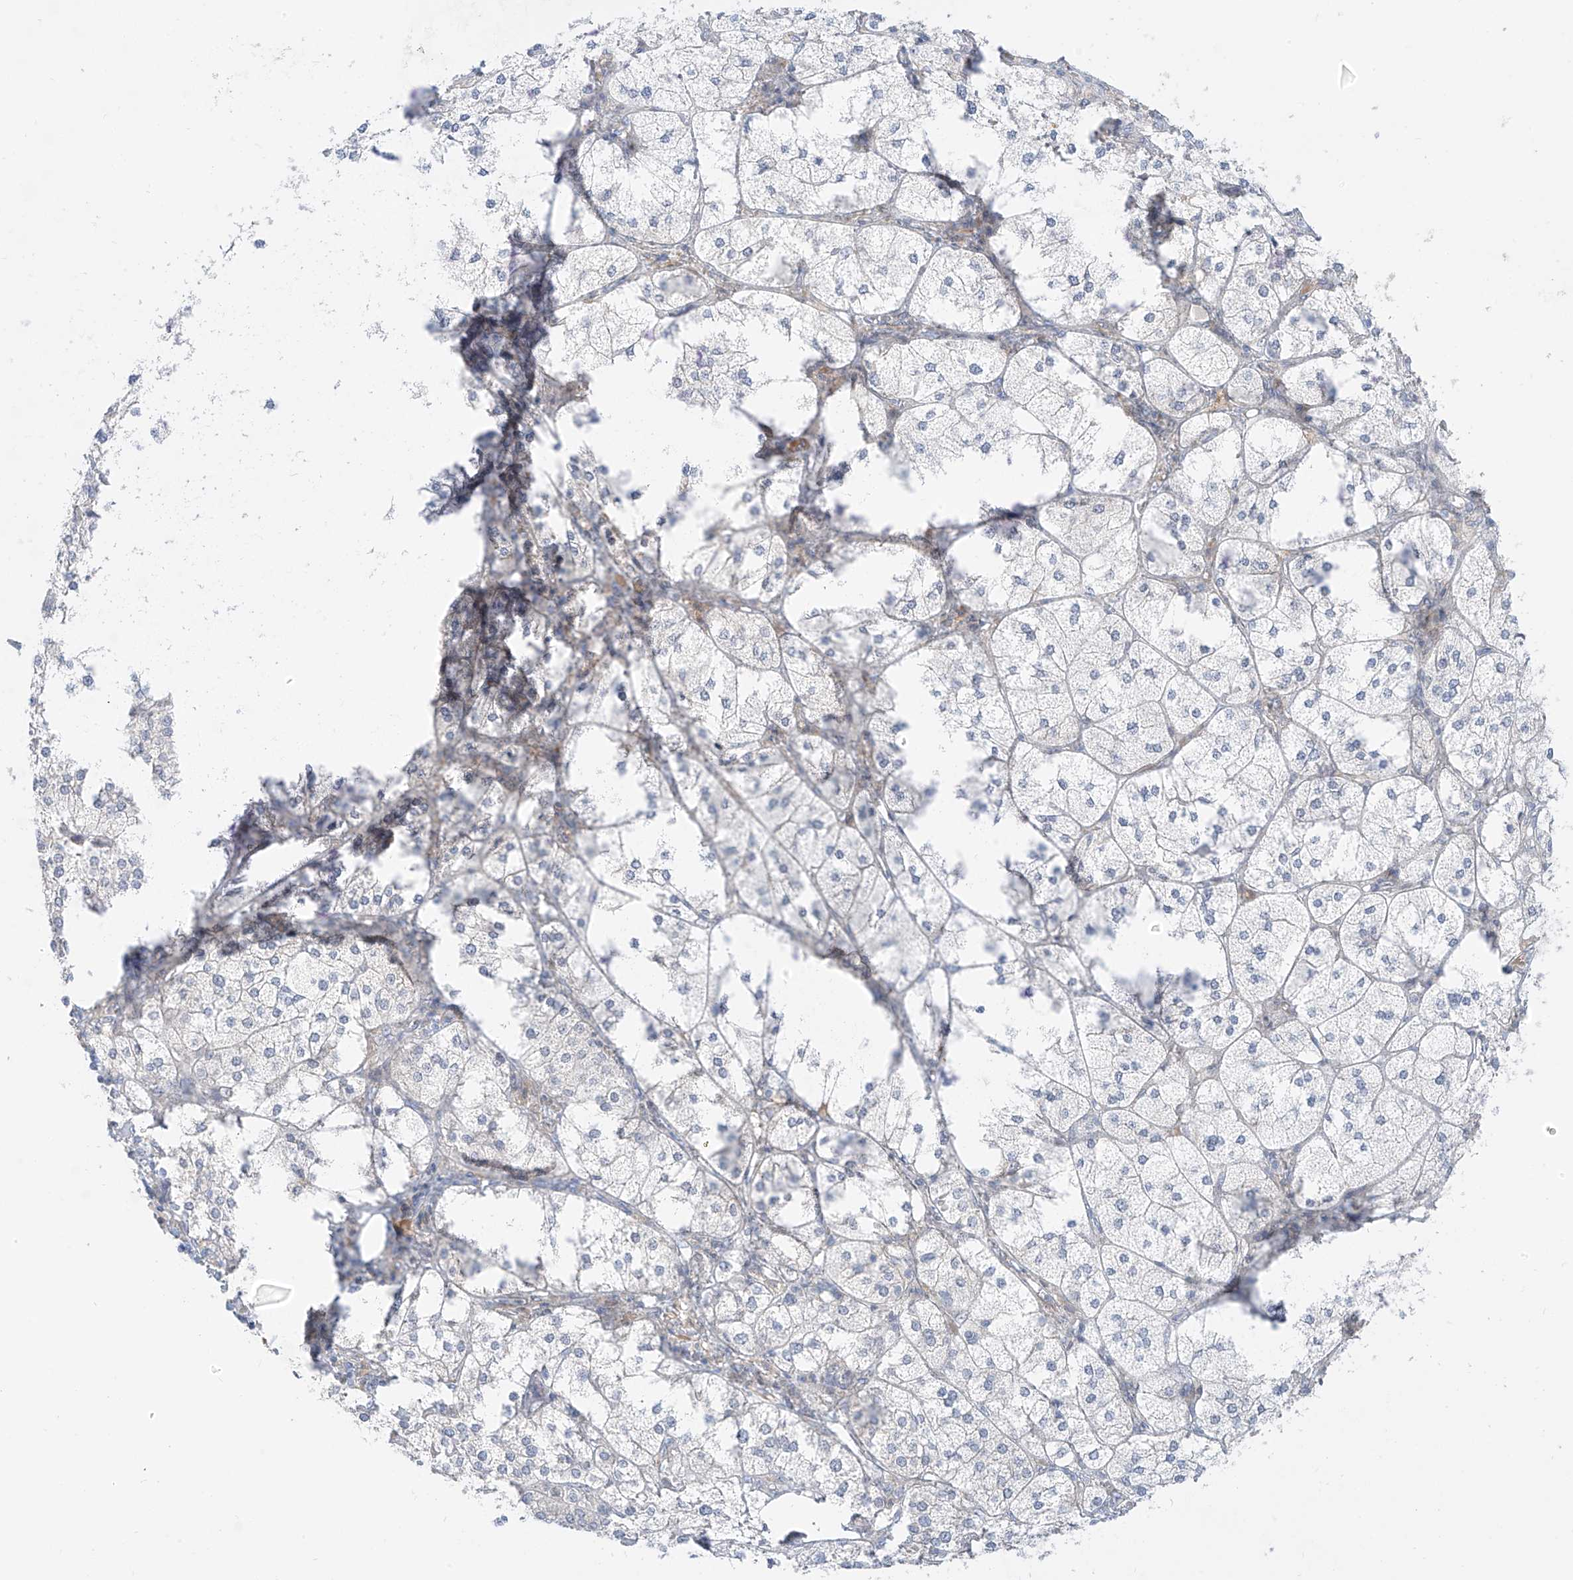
{"staining": {"intensity": "negative", "quantity": "none", "location": "none"}, "tissue": "adrenal gland", "cell_type": "Glandular cells", "image_type": "normal", "snomed": [{"axis": "morphology", "description": "Normal tissue, NOS"}, {"axis": "topography", "description": "Adrenal gland"}], "caption": "A high-resolution image shows immunohistochemistry staining of unremarkable adrenal gland, which reveals no significant staining in glandular cells.", "gene": "C2orf42", "patient": {"sex": "female", "age": 61}}